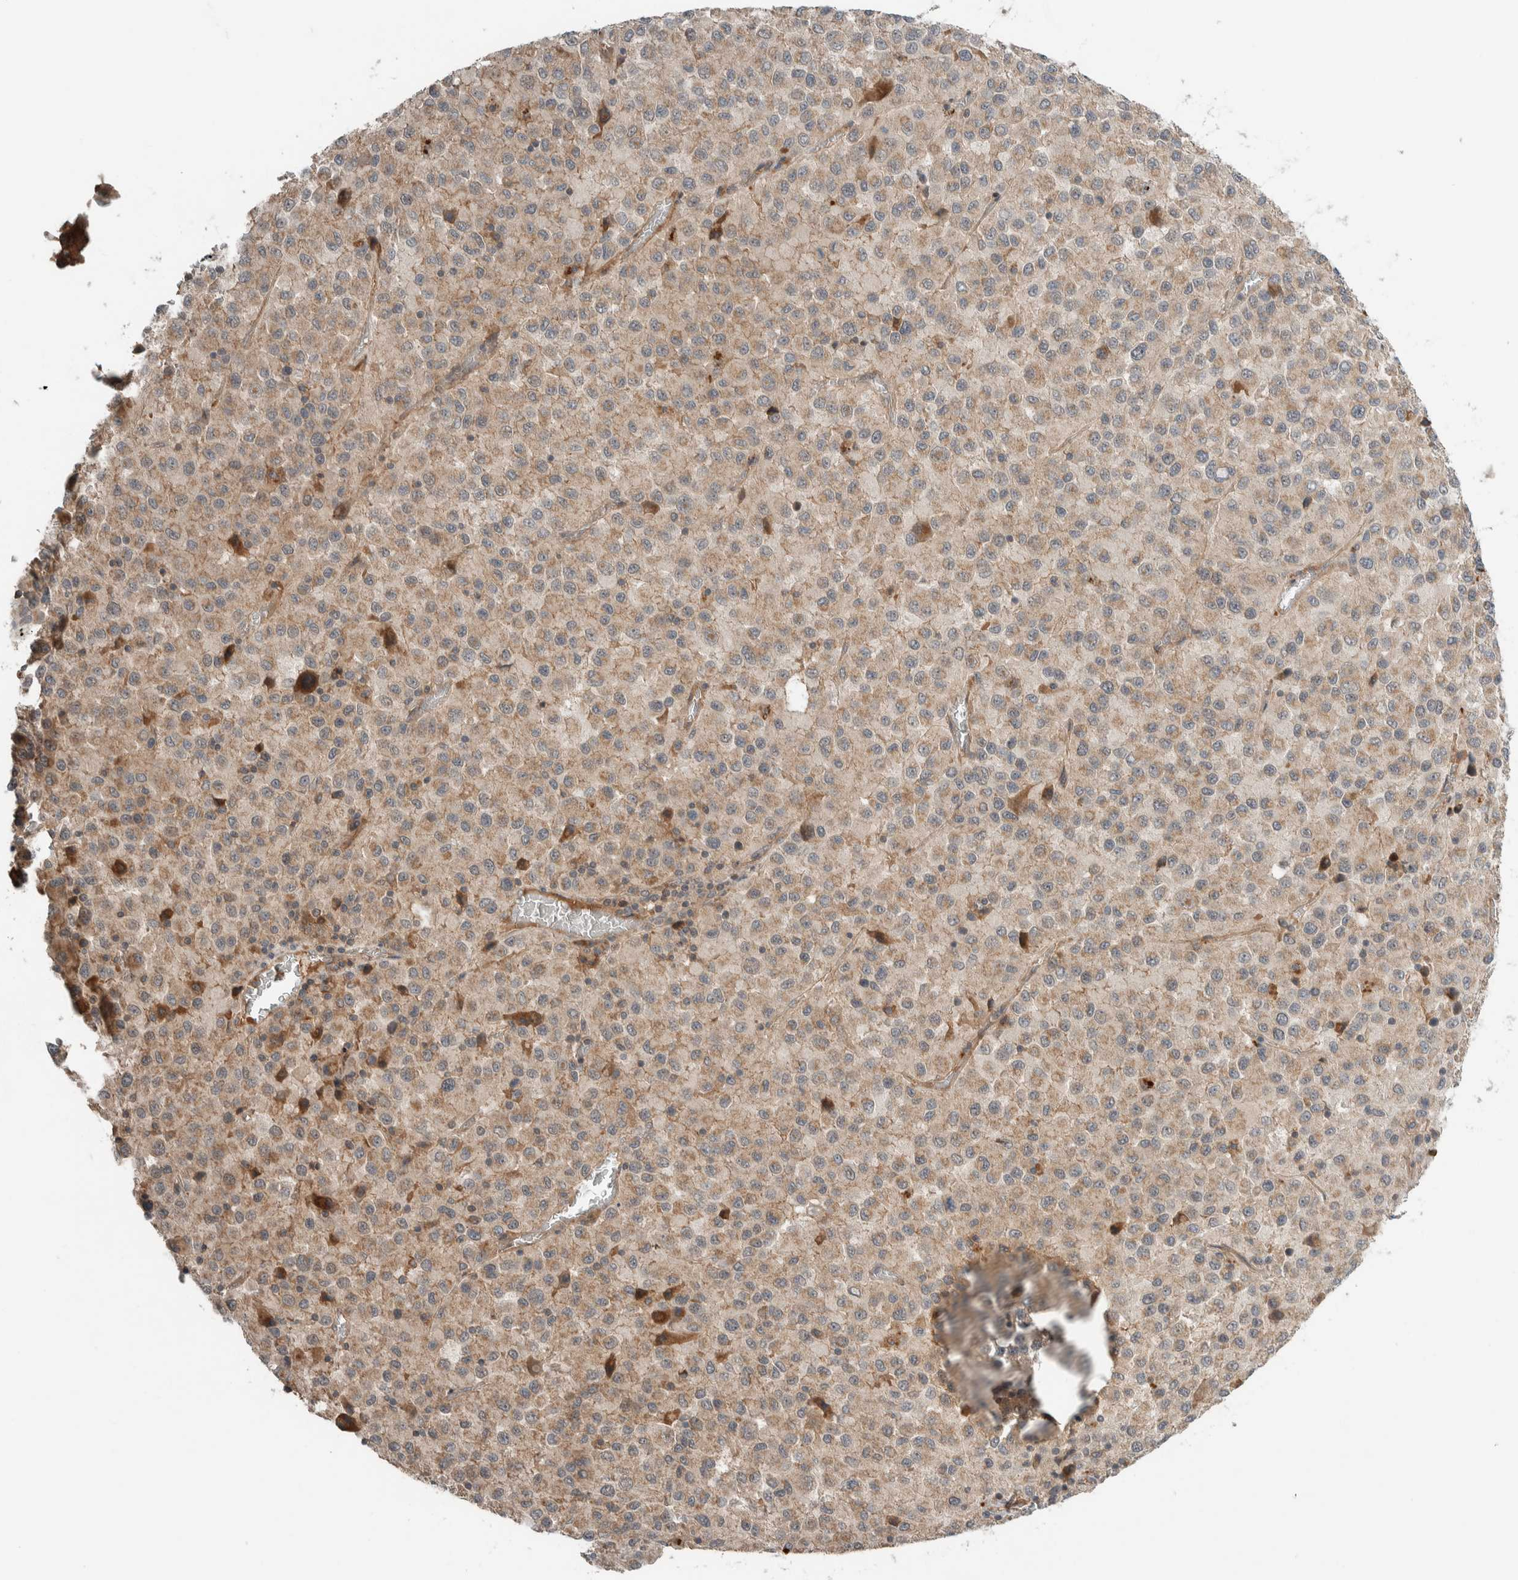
{"staining": {"intensity": "weak", "quantity": ">75%", "location": "cytoplasmic/membranous"}, "tissue": "melanoma", "cell_type": "Tumor cells", "image_type": "cancer", "snomed": [{"axis": "morphology", "description": "Malignant melanoma, Metastatic site"}, {"axis": "topography", "description": "Lung"}], "caption": "Melanoma tissue shows weak cytoplasmic/membranous expression in approximately >75% of tumor cells, visualized by immunohistochemistry. (Stains: DAB in brown, nuclei in blue, Microscopy: brightfield microscopy at high magnification).", "gene": "ARMC7", "patient": {"sex": "male", "age": 64}}